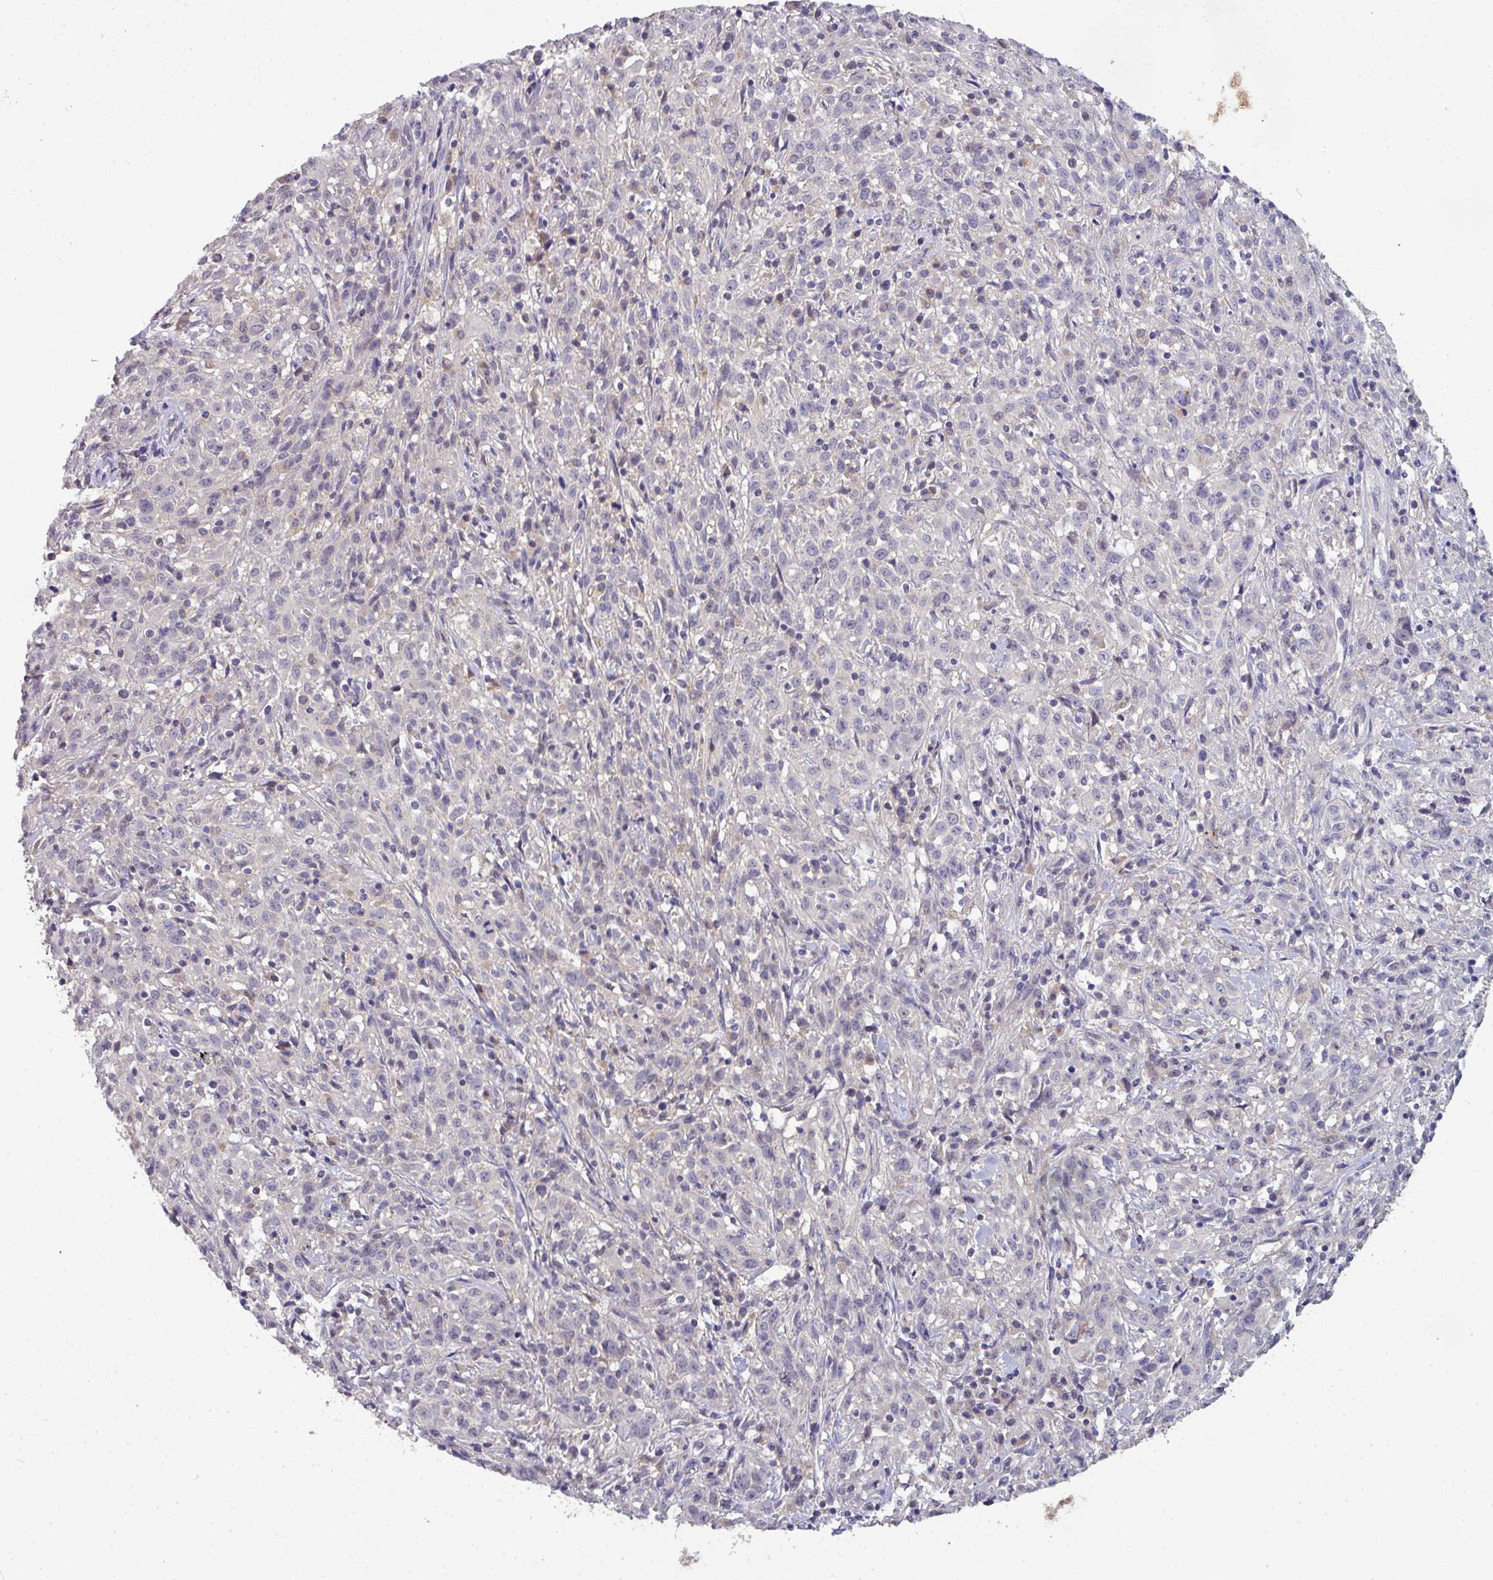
{"staining": {"intensity": "negative", "quantity": "none", "location": "none"}, "tissue": "cervical cancer", "cell_type": "Tumor cells", "image_type": "cancer", "snomed": [{"axis": "morphology", "description": "Squamous cell carcinoma, NOS"}, {"axis": "topography", "description": "Cervix"}], "caption": "Immunohistochemistry photomicrograph of squamous cell carcinoma (cervical) stained for a protein (brown), which shows no staining in tumor cells.", "gene": "AEBP2", "patient": {"sex": "female", "age": 57}}